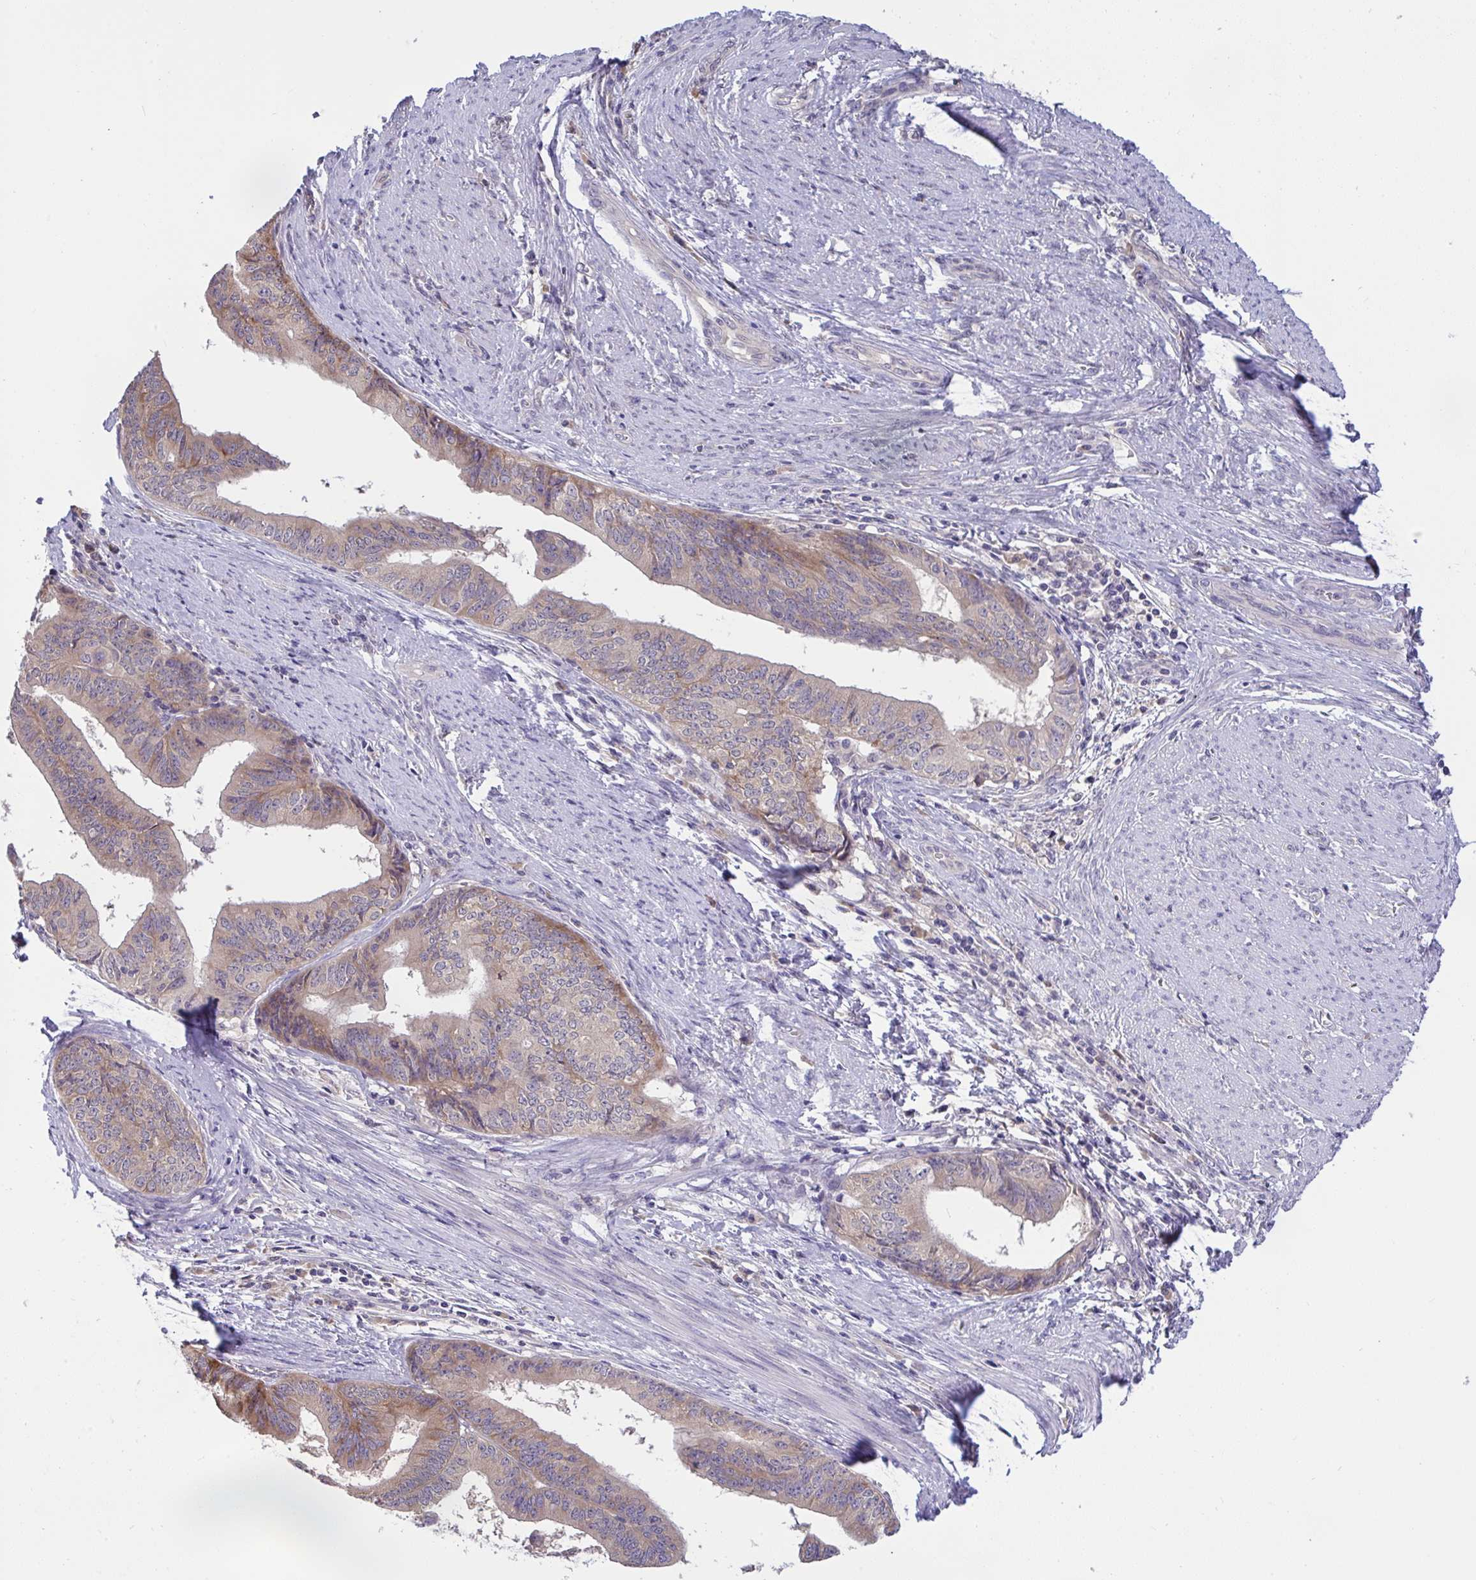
{"staining": {"intensity": "moderate", "quantity": "25%-75%", "location": "cytoplasmic/membranous"}, "tissue": "endometrial cancer", "cell_type": "Tumor cells", "image_type": "cancer", "snomed": [{"axis": "morphology", "description": "Adenocarcinoma, NOS"}, {"axis": "topography", "description": "Endometrium"}], "caption": "Endometrial adenocarcinoma stained with immunohistochemistry shows moderate cytoplasmic/membranous positivity in approximately 25%-75% of tumor cells.", "gene": "TMEM41A", "patient": {"sex": "female", "age": 65}}